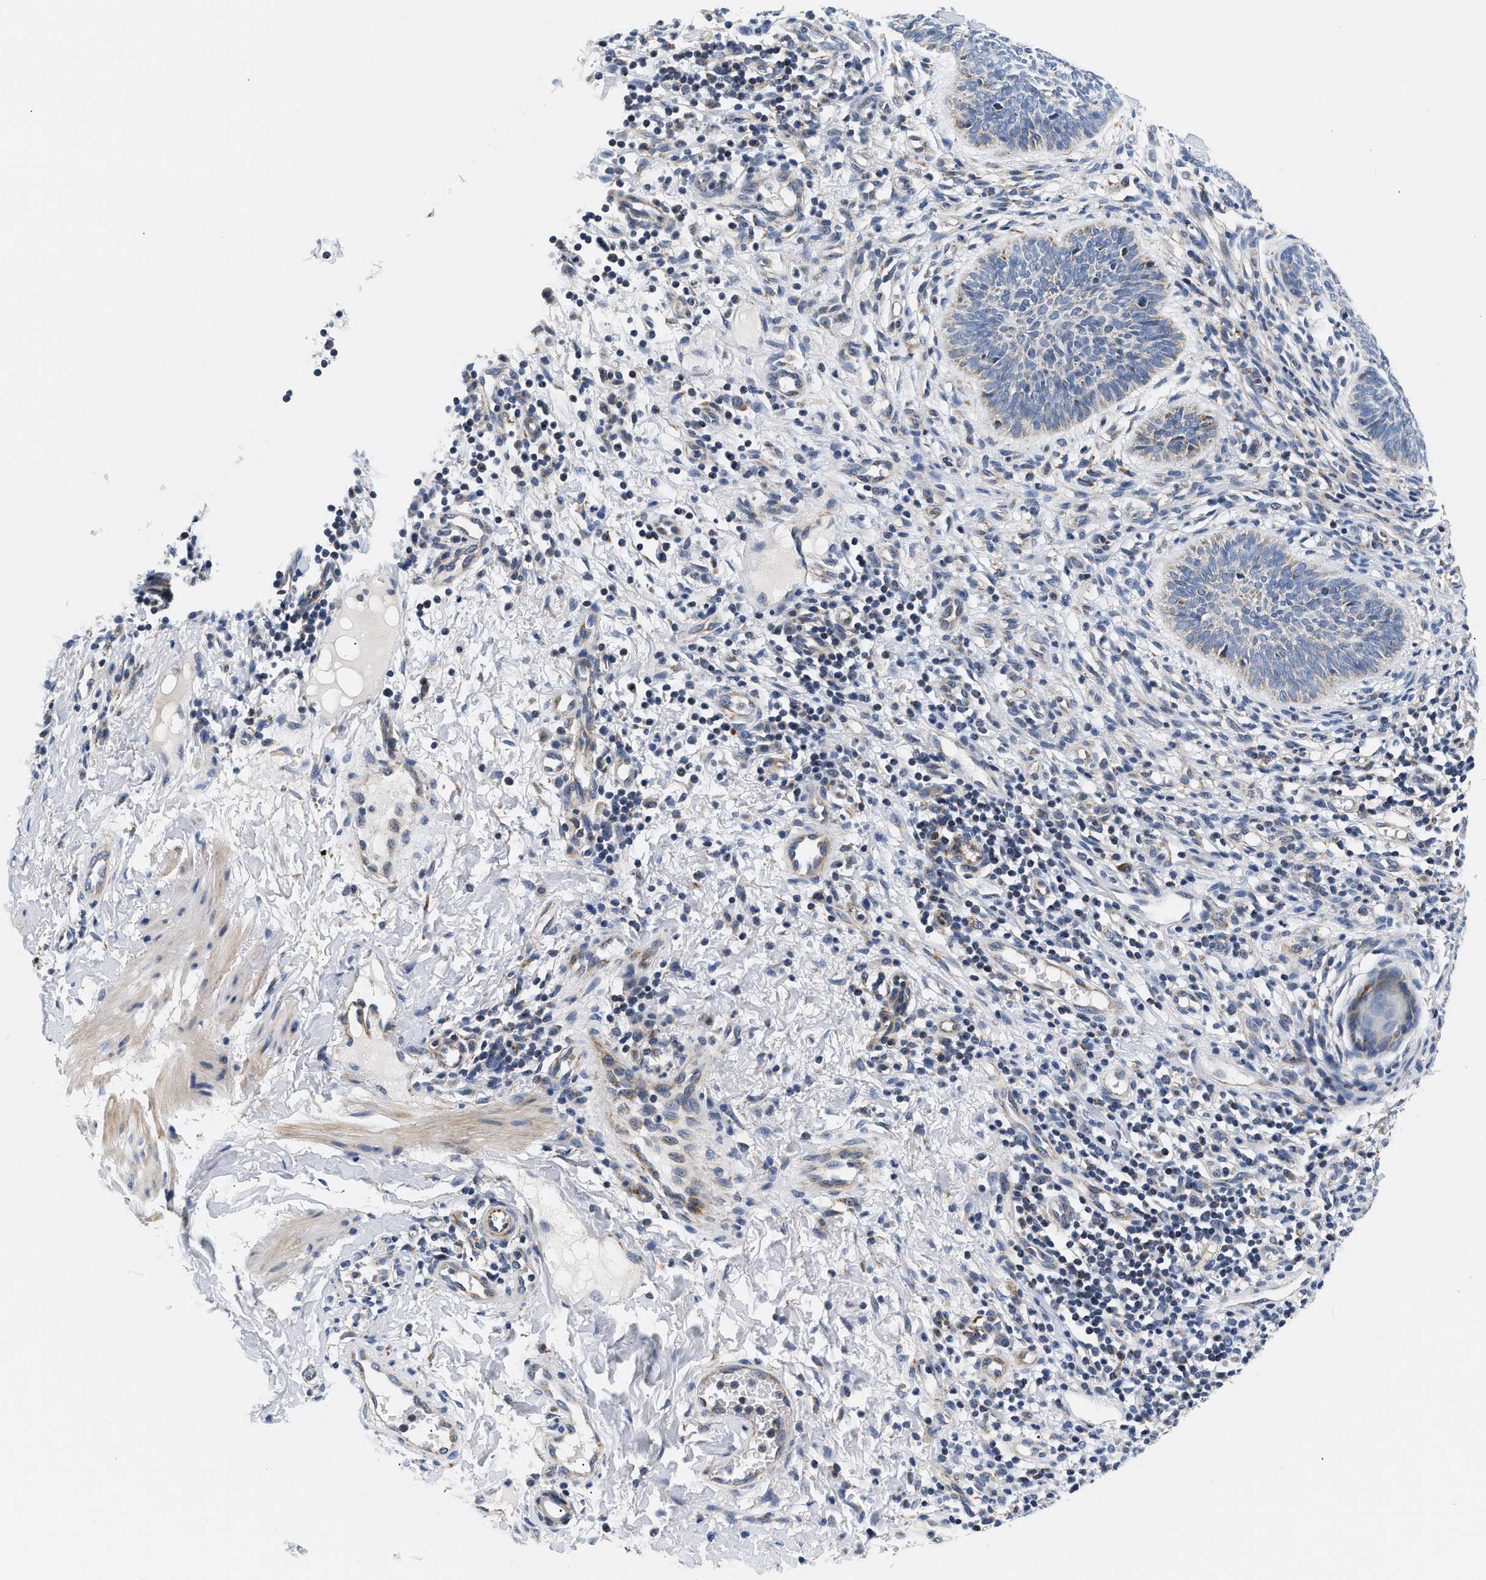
{"staining": {"intensity": "negative", "quantity": "none", "location": "none"}, "tissue": "skin cancer", "cell_type": "Tumor cells", "image_type": "cancer", "snomed": [{"axis": "morphology", "description": "Basal cell carcinoma"}, {"axis": "topography", "description": "Skin"}], "caption": "DAB (3,3'-diaminobenzidine) immunohistochemical staining of human skin basal cell carcinoma displays no significant staining in tumor cells. Brightfield microscopy of immunohistochemistry (IHC) stained with DAB (3,3'-diaminobenzidine) (brown) and hematoxylin (blue), captured at high magnification.", "gene": "PDP1", "patient": {"sex": "male", "age": 60}}